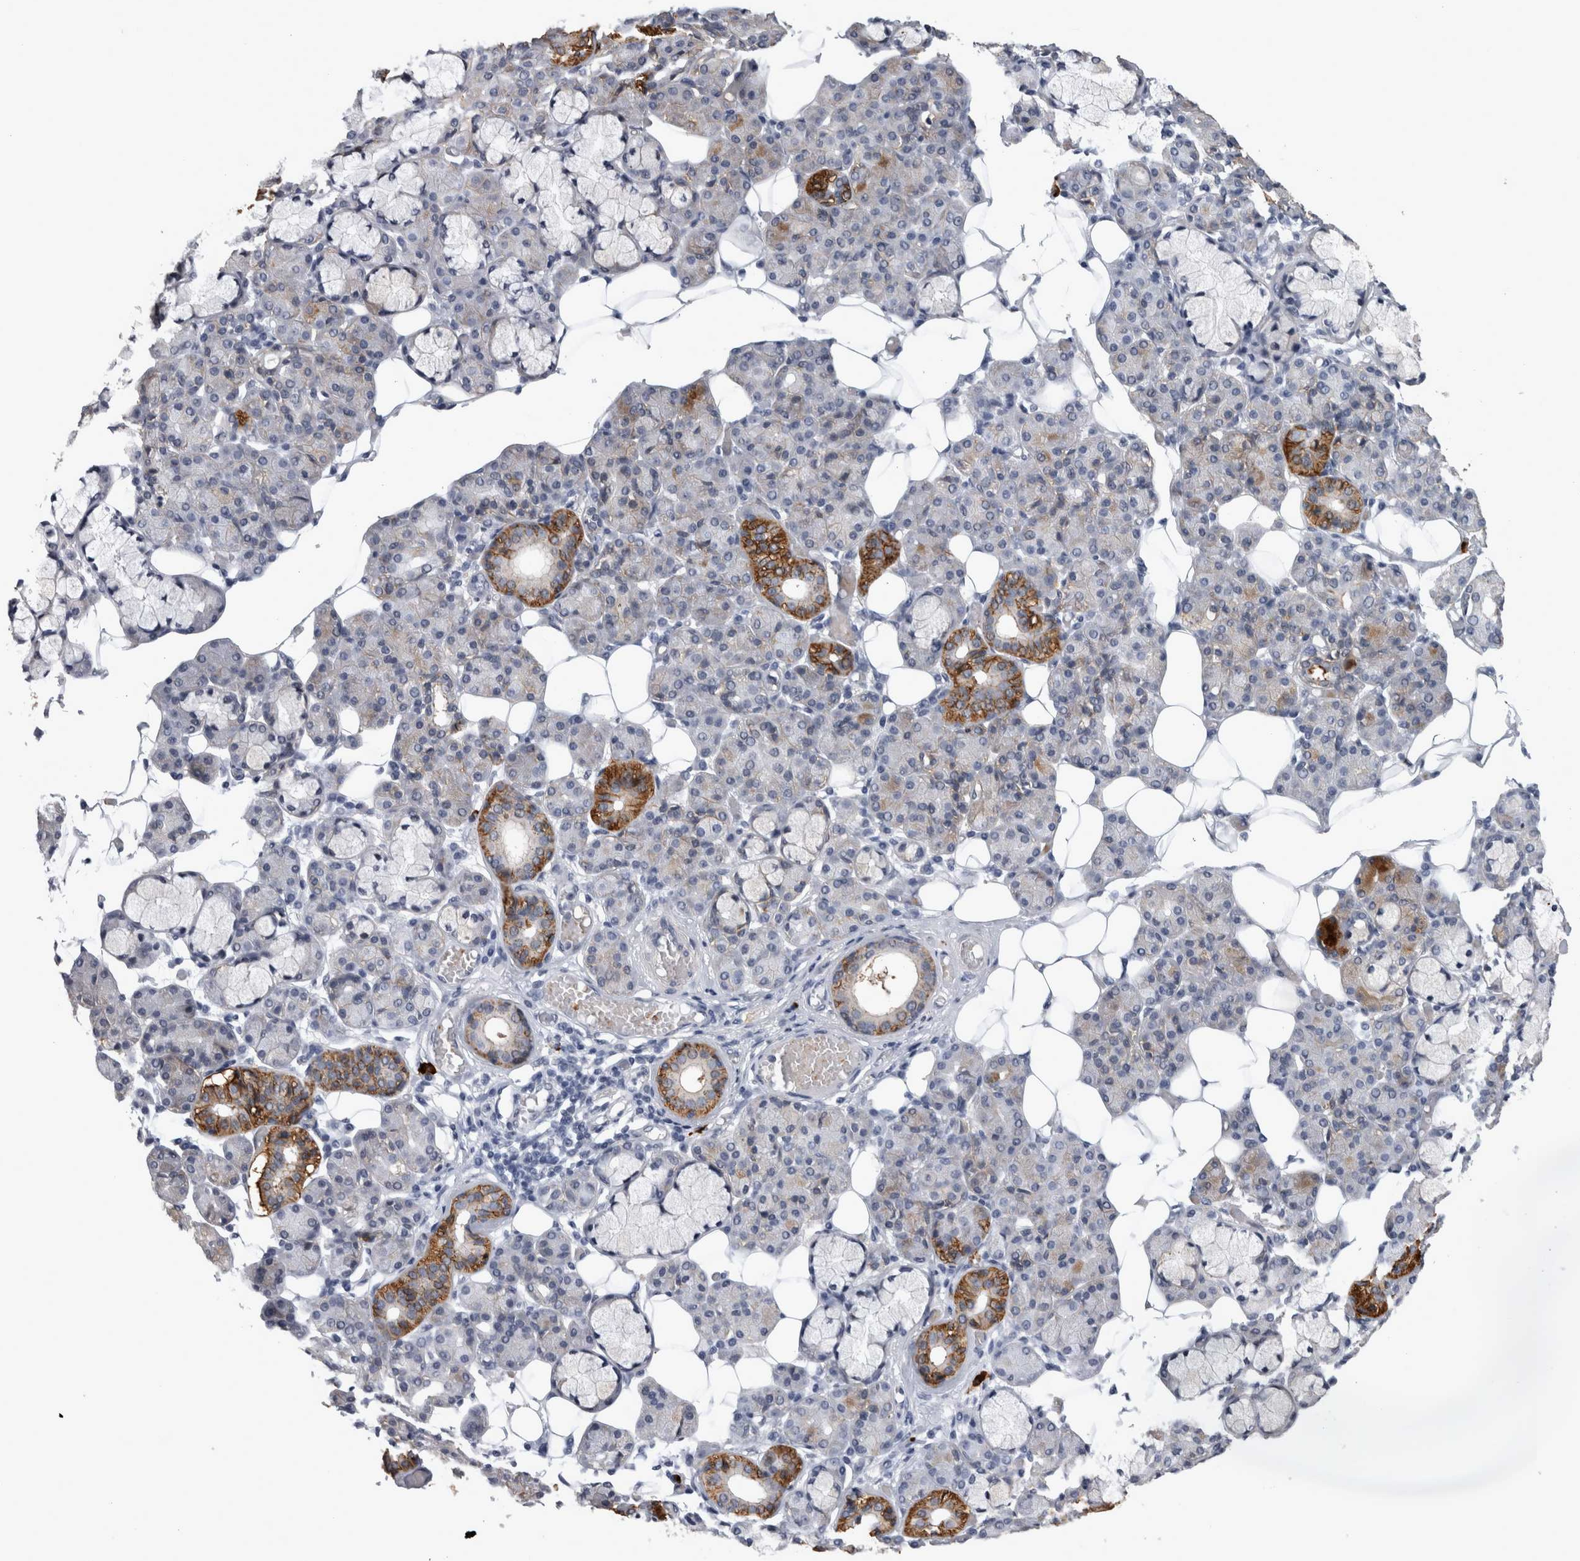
{"staining": {"intensity": "strong", "quantity": "25%-75%", "location": "cytoplasmic/membranous"}, "tissue": "salivary gland", "cell_type": "Glandular cells", "image_type": "normal", "snomed": [{"axis": "morphology", "description": "Normal tissue, NOS"}, {"axis": "topography", "description": "Salivary gland"}], "caption": "Immunohistochemical staining of unremarkable salivary gland reveals 25%-75% levels of strong cytoplasmic/membranous protein staining in approximately 25%-75% of glandular cells. The staining was performed using DAB (3,3'-diaminobenzidine) to visualize the protein expression in brown, while the nuclei were stained in blue with hematoxylin (Magnification: 20x).", "gene": "PEBP4", "patient": {"sex": "male", "age": 63}}